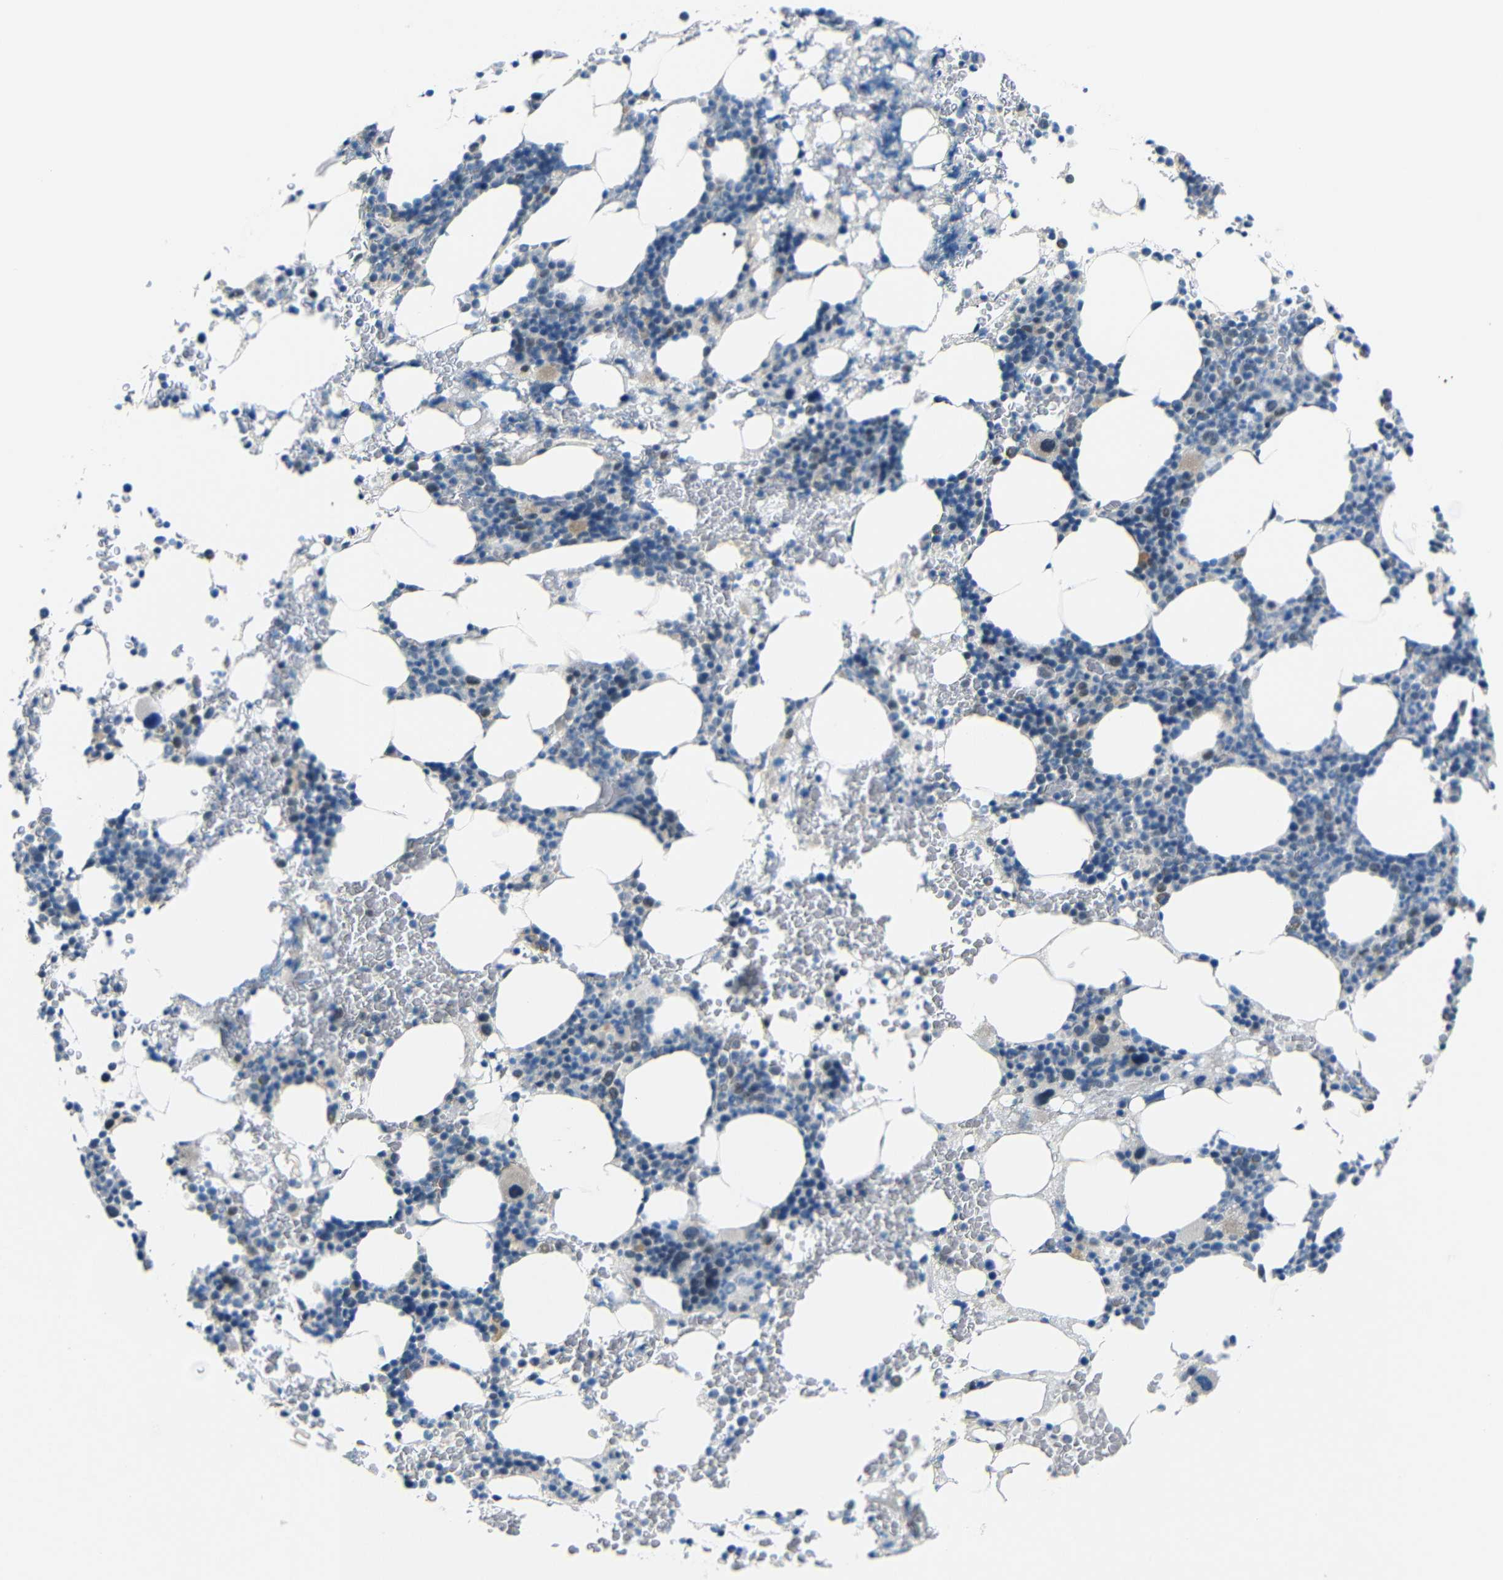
{"staining": {"intensity": "weak", "quantity": "<25%", "location": "nuclear"}, "tissue": "bone marrow", "cell_type": "Hematopoietic cells", "image_type": "normal", "snomed": [{"axis": "morphology", "description": "Normal tissue, NOS"}, {"axis": "morphology", "description": "Inflammation, NOS"}, {"axis": "topography", "description": "Bone marrow"}], "caption": "Immunohistochemistry histopathology image of unremarkable human bone marrow stained for a protein (brown), which reveals no staining in hematopoietic cells.", "gene": "GPR158", "patient": {"sex": "female", "age": 84}}